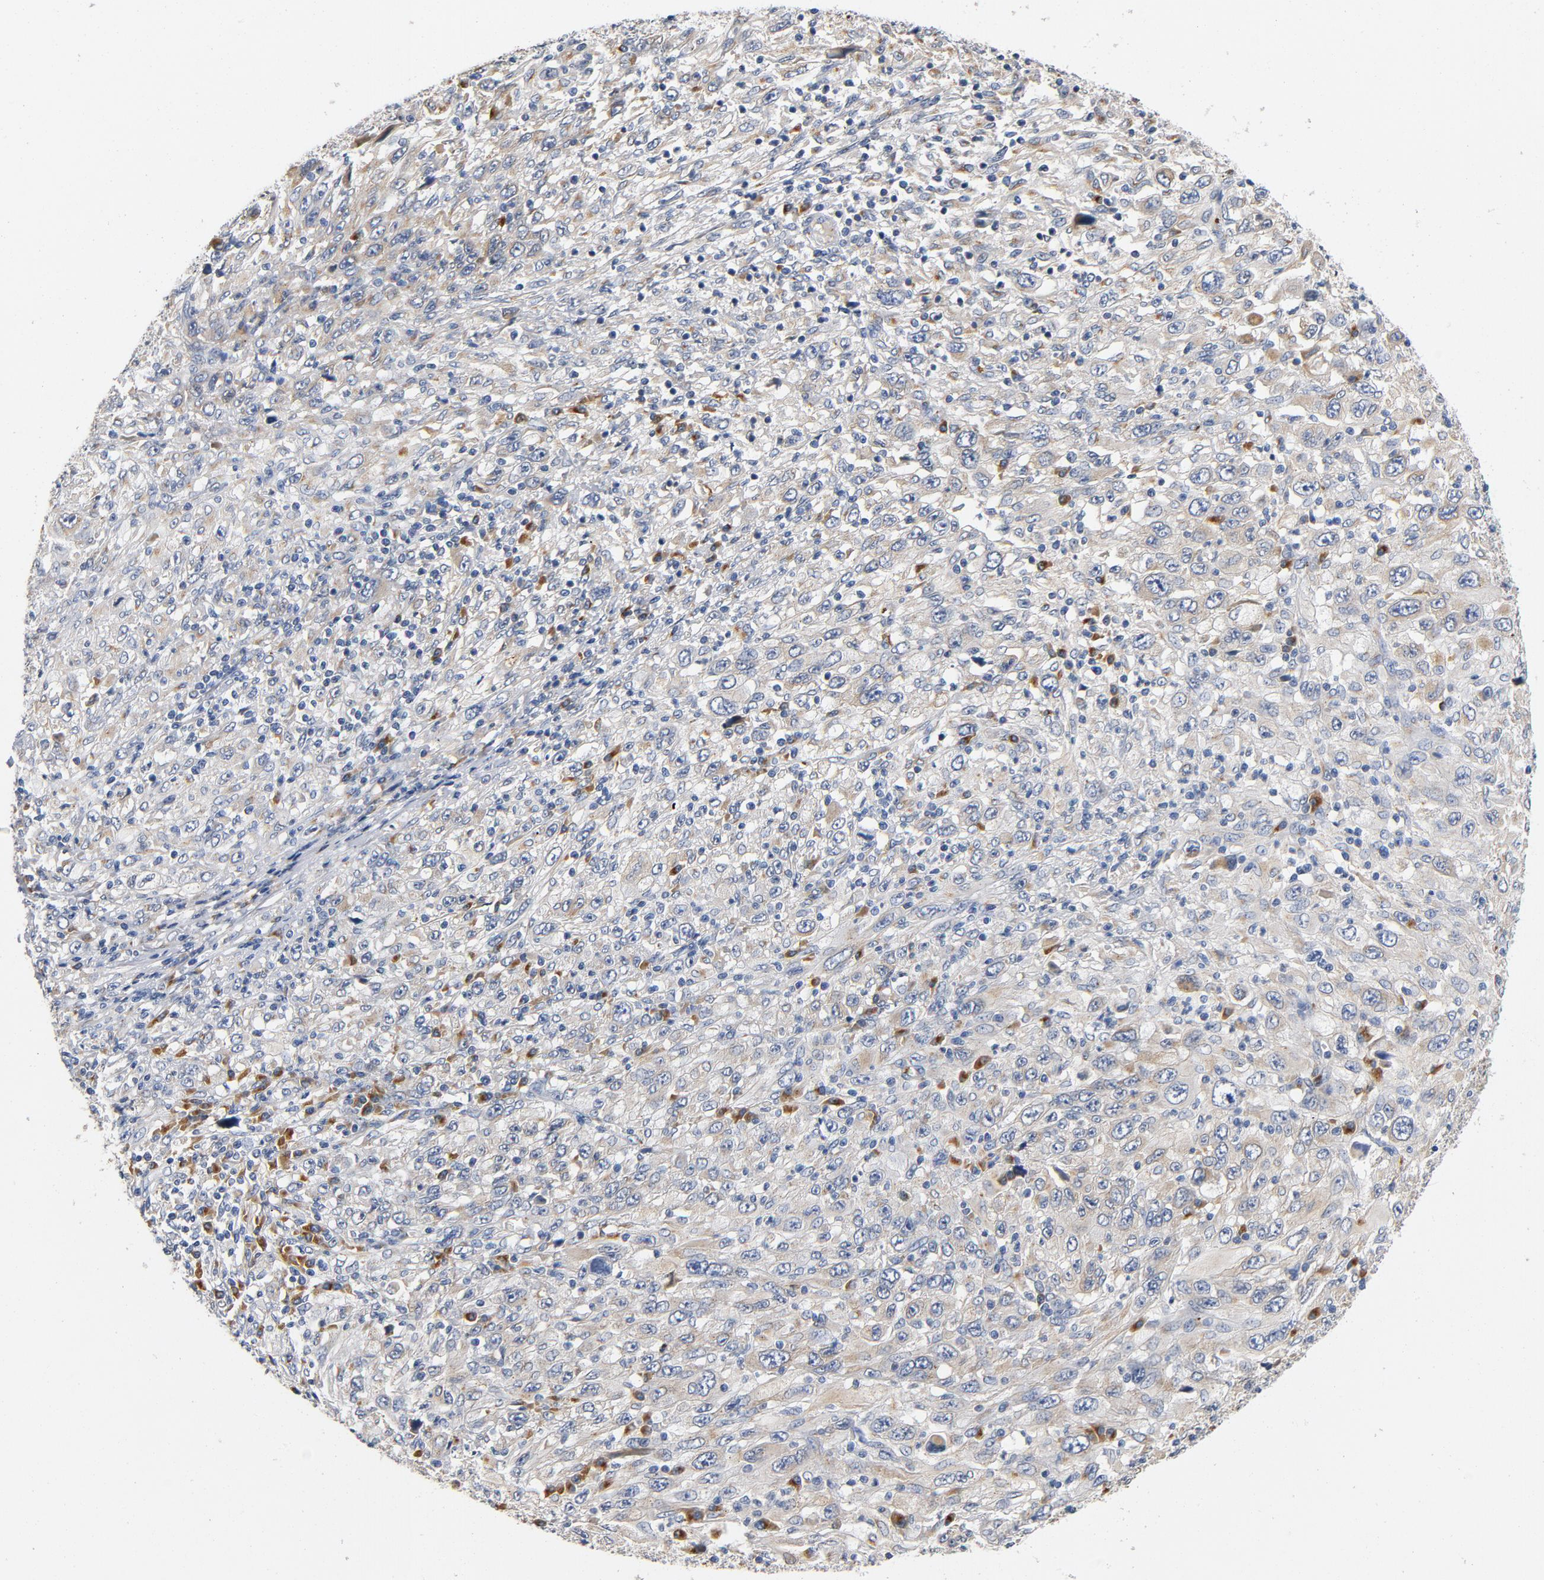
{"staining": {"intensity": "negative", "quantity": "none", "location": "none"}, "tissue": "melanoma", "cell_type": "Tumor cells", "image_type": "cancer", "snomed": [{"axis": "morphology", "description": "Malignant melanoma, Metastatic site"}, {"axis": "topography", "description": "Skin"}], "caption": "This micrograph is of malignant melanoma (metastatic site) stained with immunohistochemistry to label a protein in brown with the nuclei are counter-stained blue. There is no expression in tumor cells.", "gene": "LMAN2", "patient": {"sex": "female", "age": 56}}